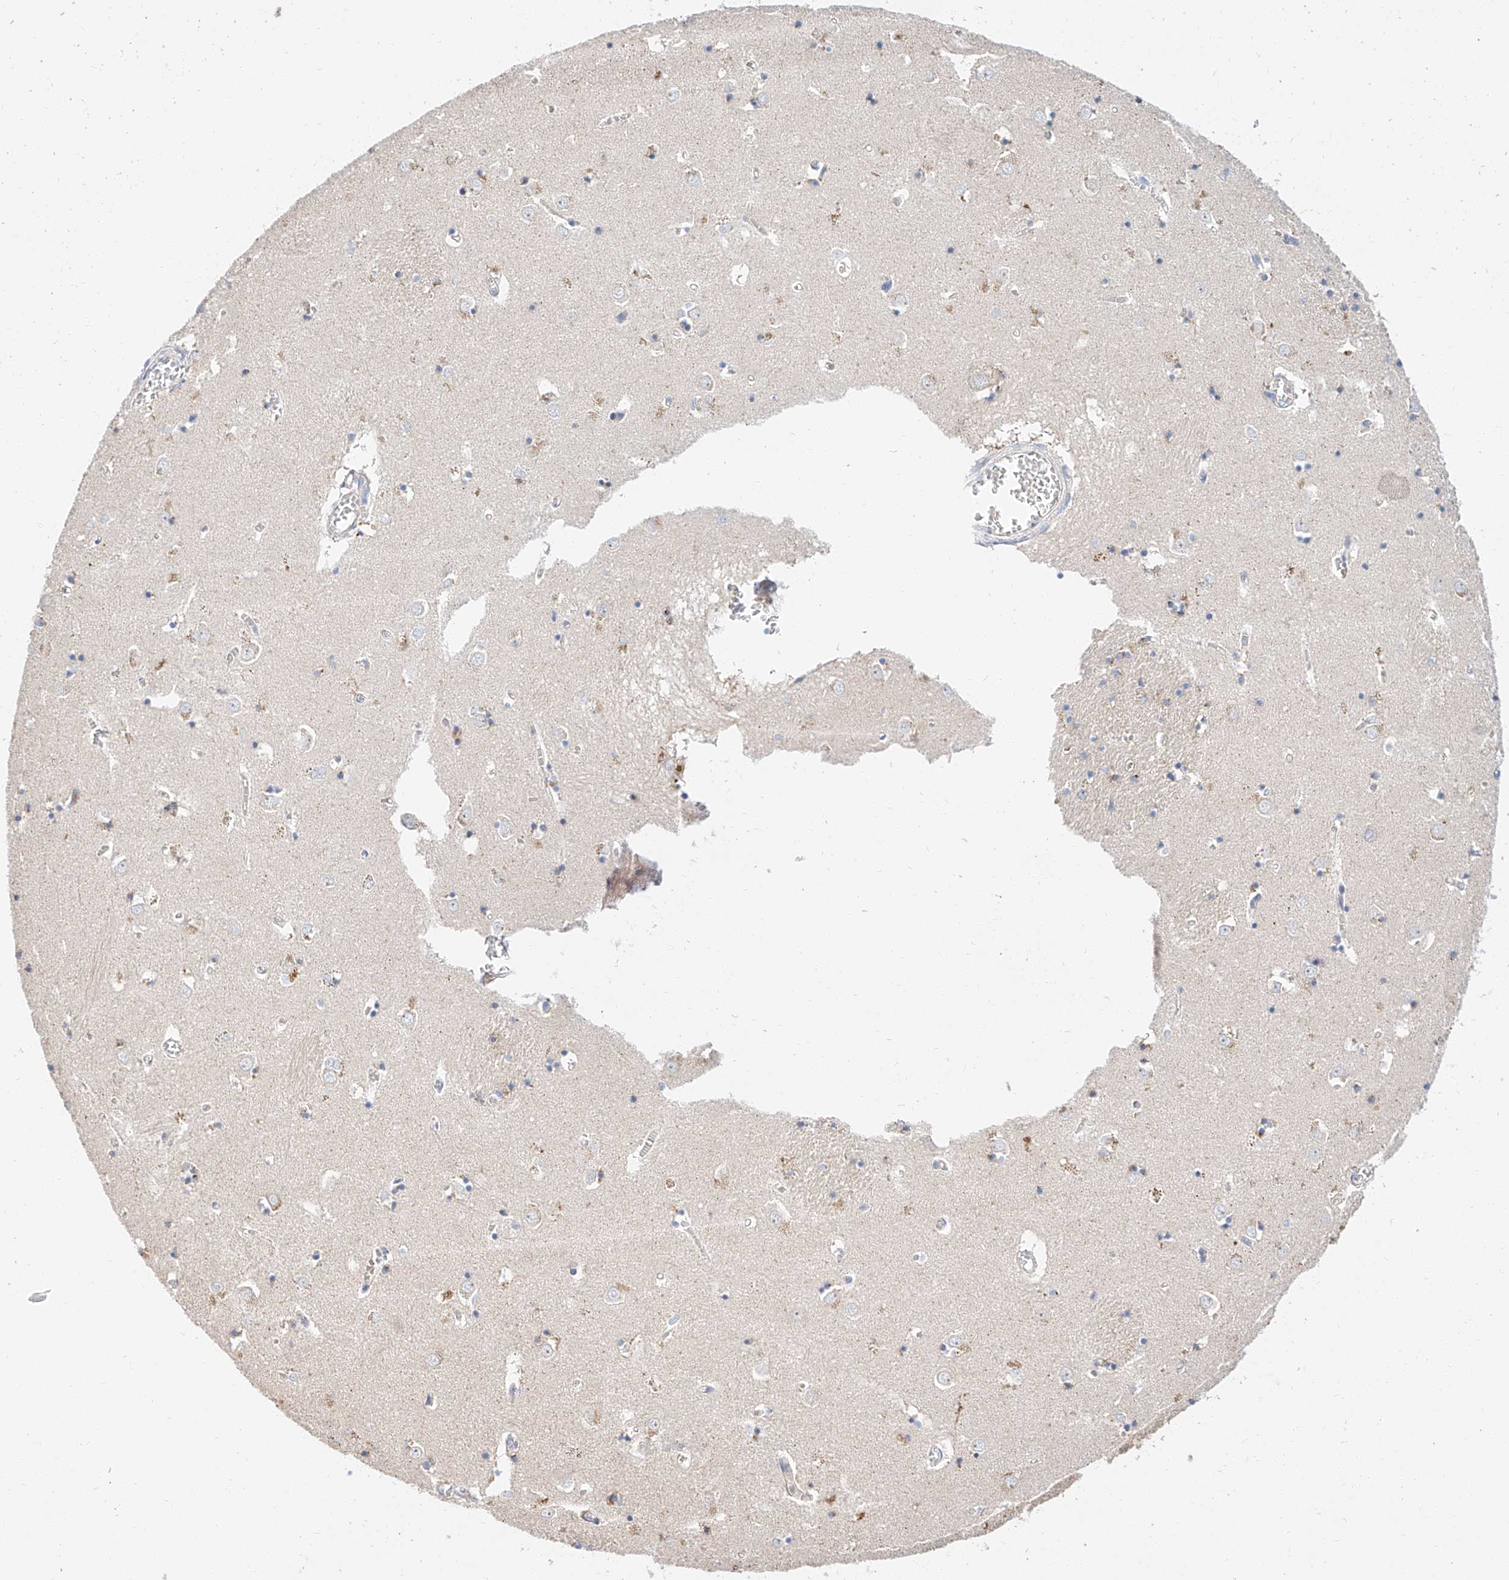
{"staining": {"intensity": "weak", "quantity": "<25%", "location": "cytoplasmic/membranous"}, "tissue": "caudate", "cell_type": "Glial cells", "image_type": "normal", "snomed": [{"axis": "morphology", "description": "Normal tissue, NOS"}, {"axis": "topography", "description": "Lateral ventricle wall"}], "caption": "Immunohistochemical staining of unremarkable caudate reveals no significant positivity in glial cells.", "gene": "GLMN", "patient": {"sex": "male", "age": 70}}